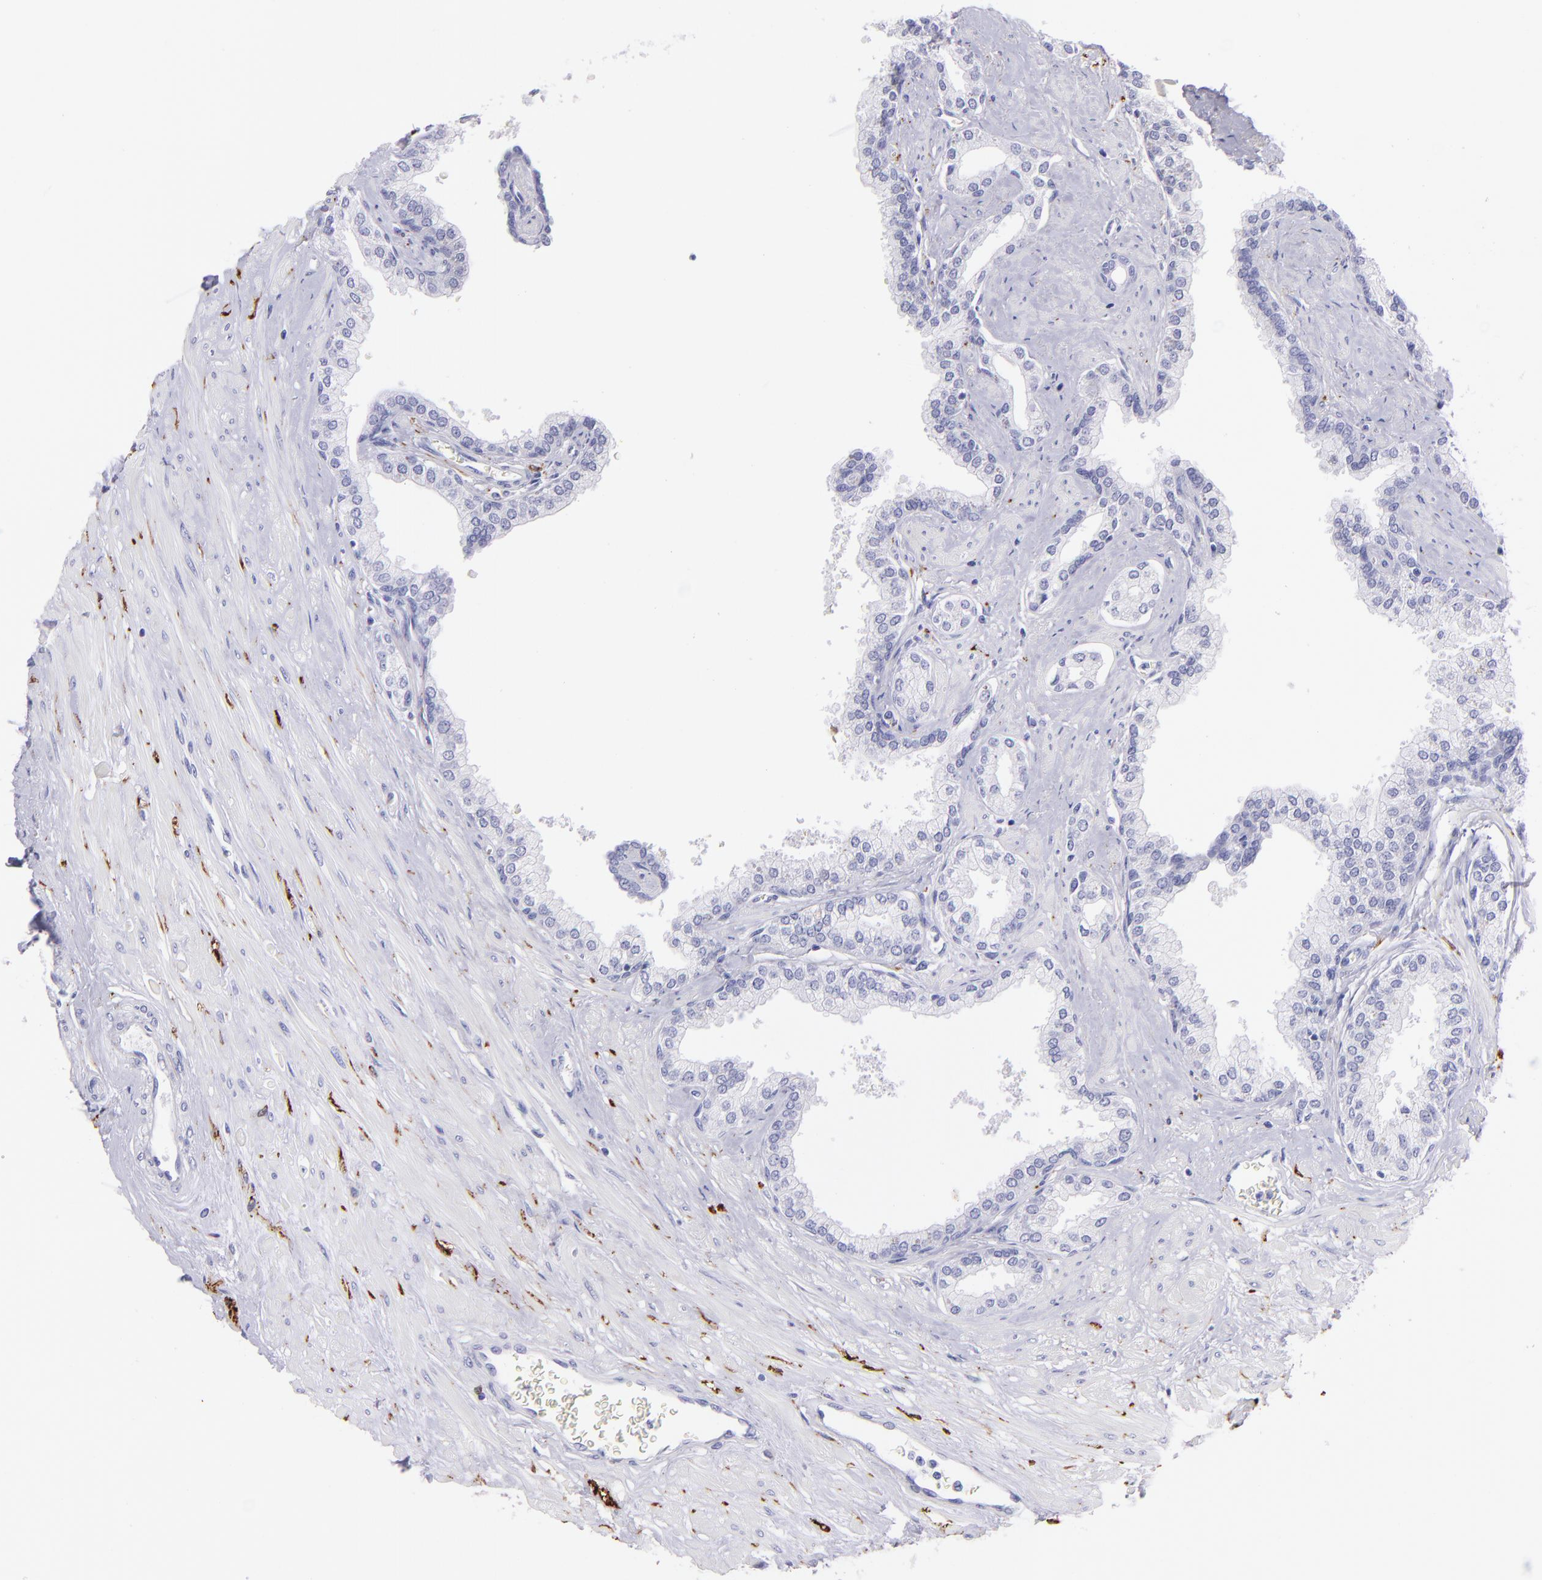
{"staining": {"intensity": "negative", "quantity": "none", "location": "none"}, "tissue": "prostate", "cell_type": "Glandular cells", "image_type": "normal", "snomed": [{"axis": "morphology", "description": "Normal tissue, NOS"}, {"axis": "topography", "description": "Prostate"}], "caption": "This is an immunohistochemistry (IHC) histopathology image of unremarkable human prostate. There is no expression in glandular cells.", "gene": "UCHL1", "patient": {"sex": "male", "age": 60}}